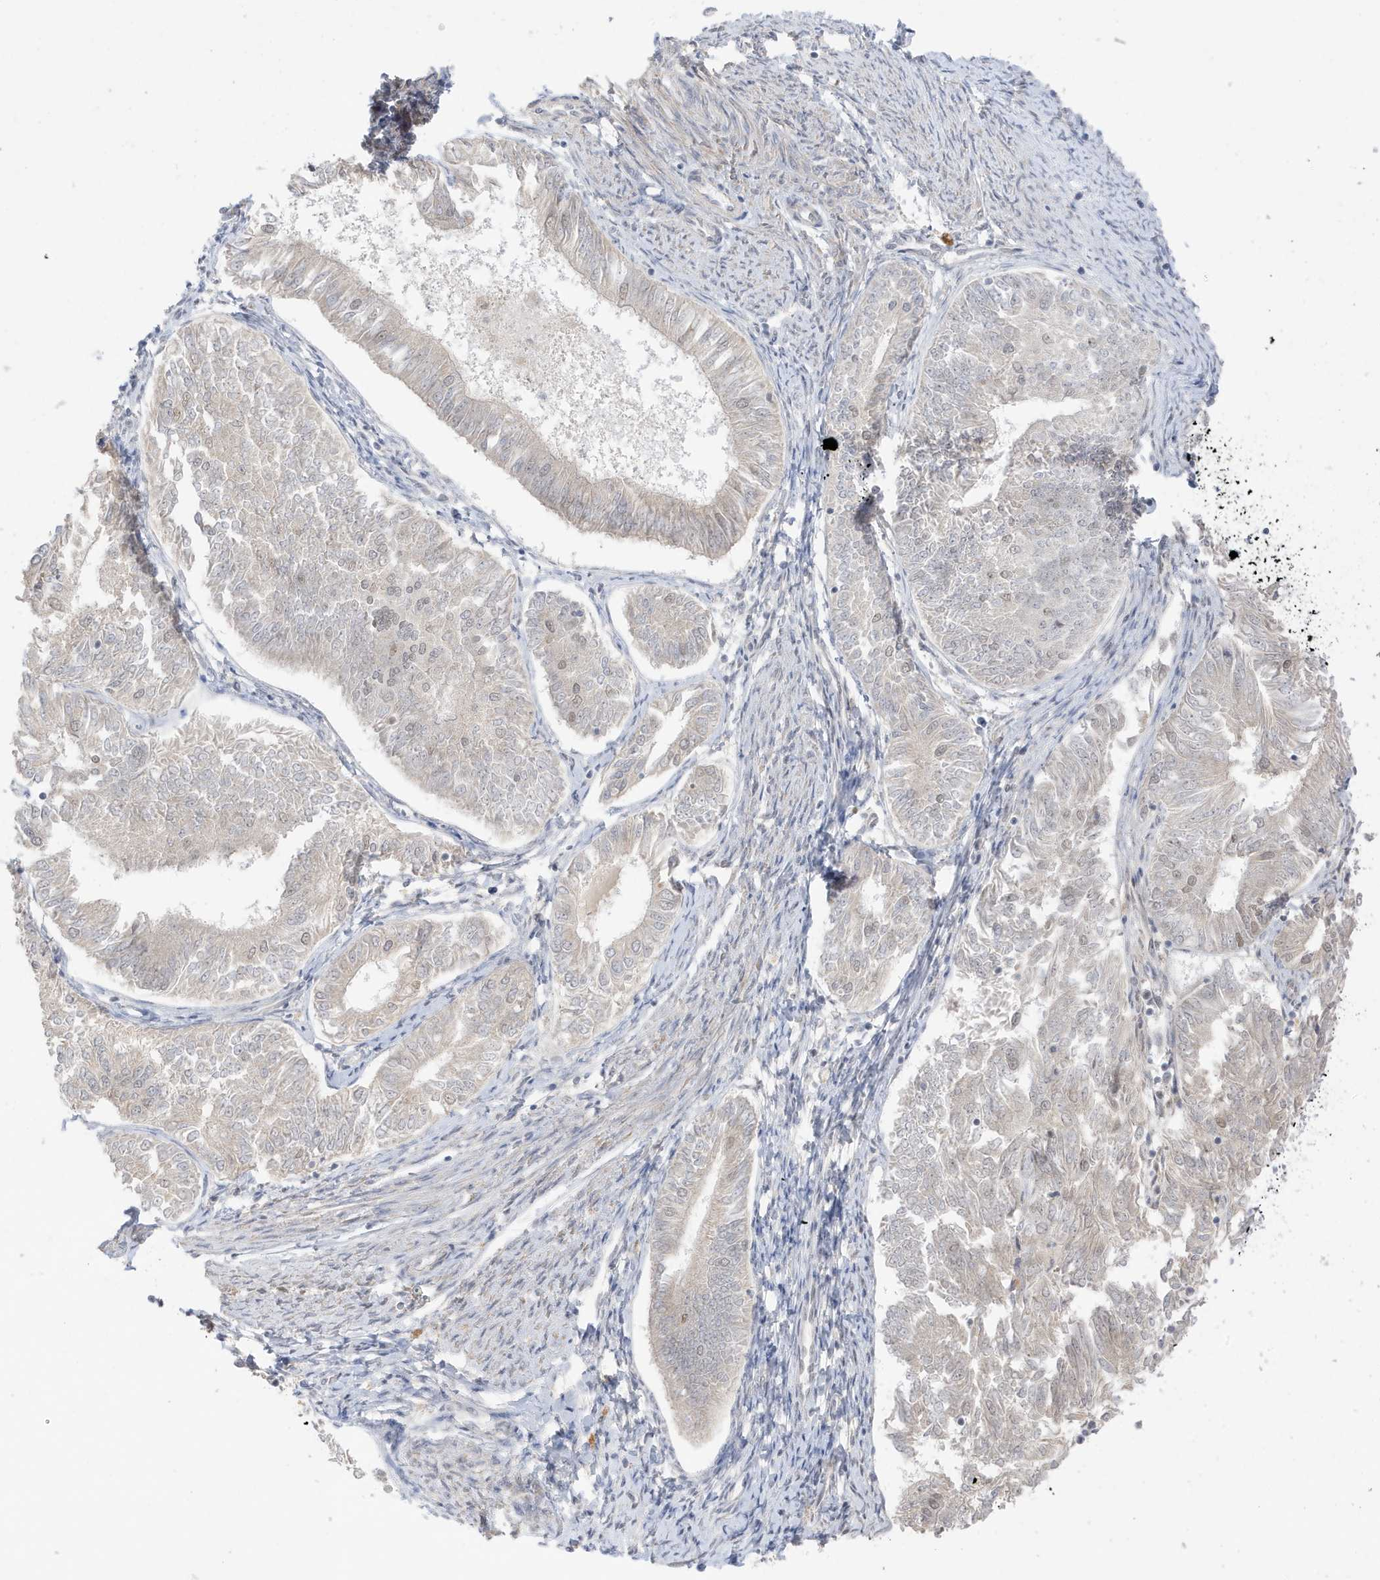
{"staining": {"intensity": "negative", "quantity": "none", "location": "none"}, "tissue": "endometrial cancer", "cell_type": "Tumor cells", "image_type": "cancer", "snomed": [{"axis": "morphology", "description": "Adenocarcinoma, NOS"}, {"axis": "topography", "description": "Endometrium"}], "caption": "Immunohistochemistry (IHC) of human endometrial adenocarcinoma shows no staining in tumor cells.", "gene": "MSL3", "patient": {"sex": "female", "age": 58}}